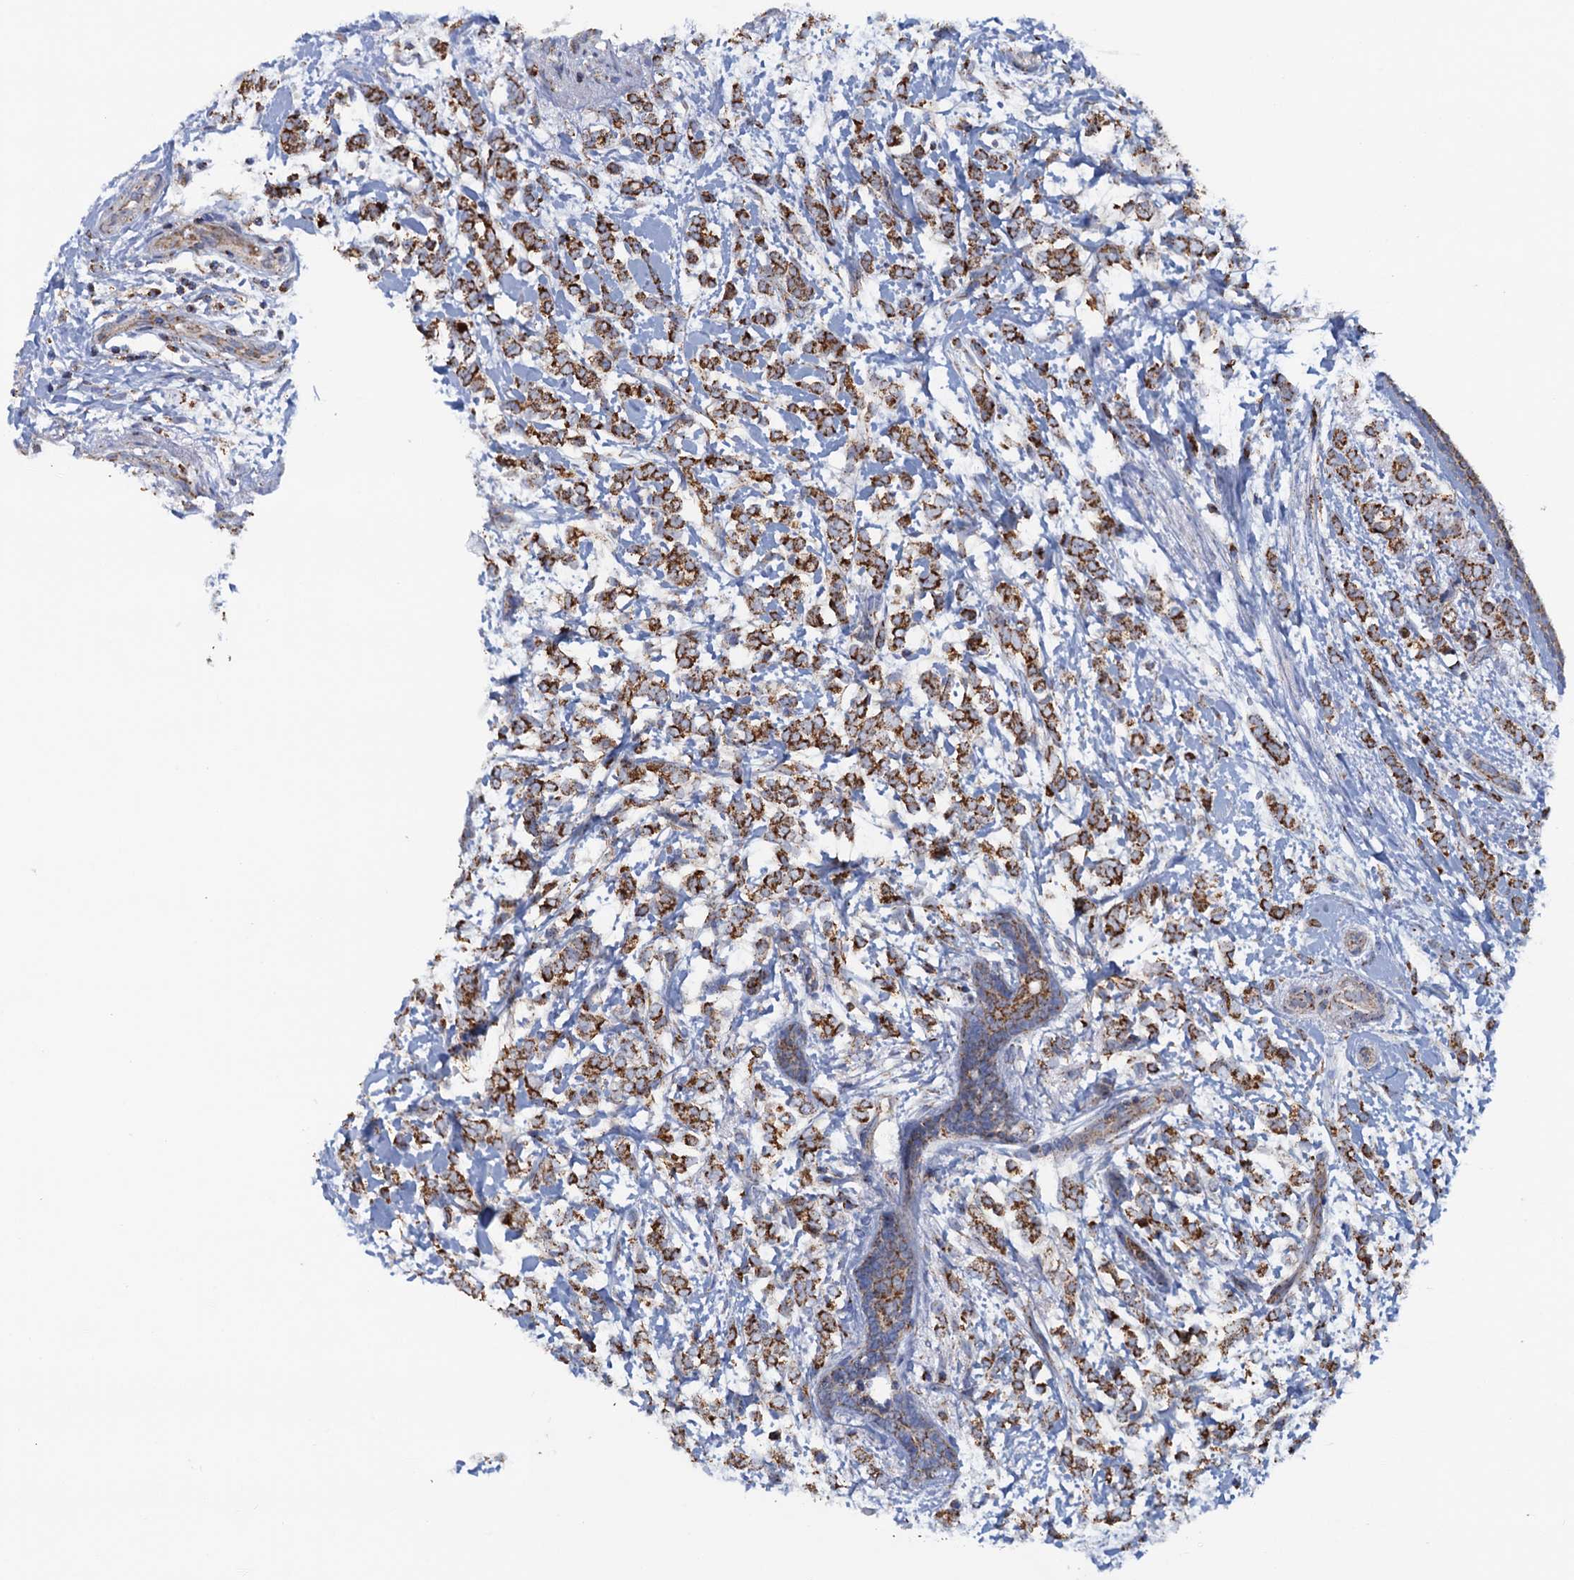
{"staining": {"intensity": "strong", "quantity": ">75%", "location": "cytoplasmic/membranous"}, "tissue": "breast cancer", "cell_type": "Tumor cells", "image_type": "cancer", "snomed": [{"axis": "morphology", "description": "Normal tissue, NOS"}, {"axis": "morphology", "description": "Lobular carcinoma"}, {"axis": "topography", "description": "Breast"}], "caption": "Breast lobular carcinoma stained with DAB (3,3'-diaminobenzidine) IHC demonstrates high levels of strong cytoplasmic/membranous staining in approximately >75% of tumor cells.", "gene": "GTPBP3", "patient": {"sex": "female", "age": 47}}